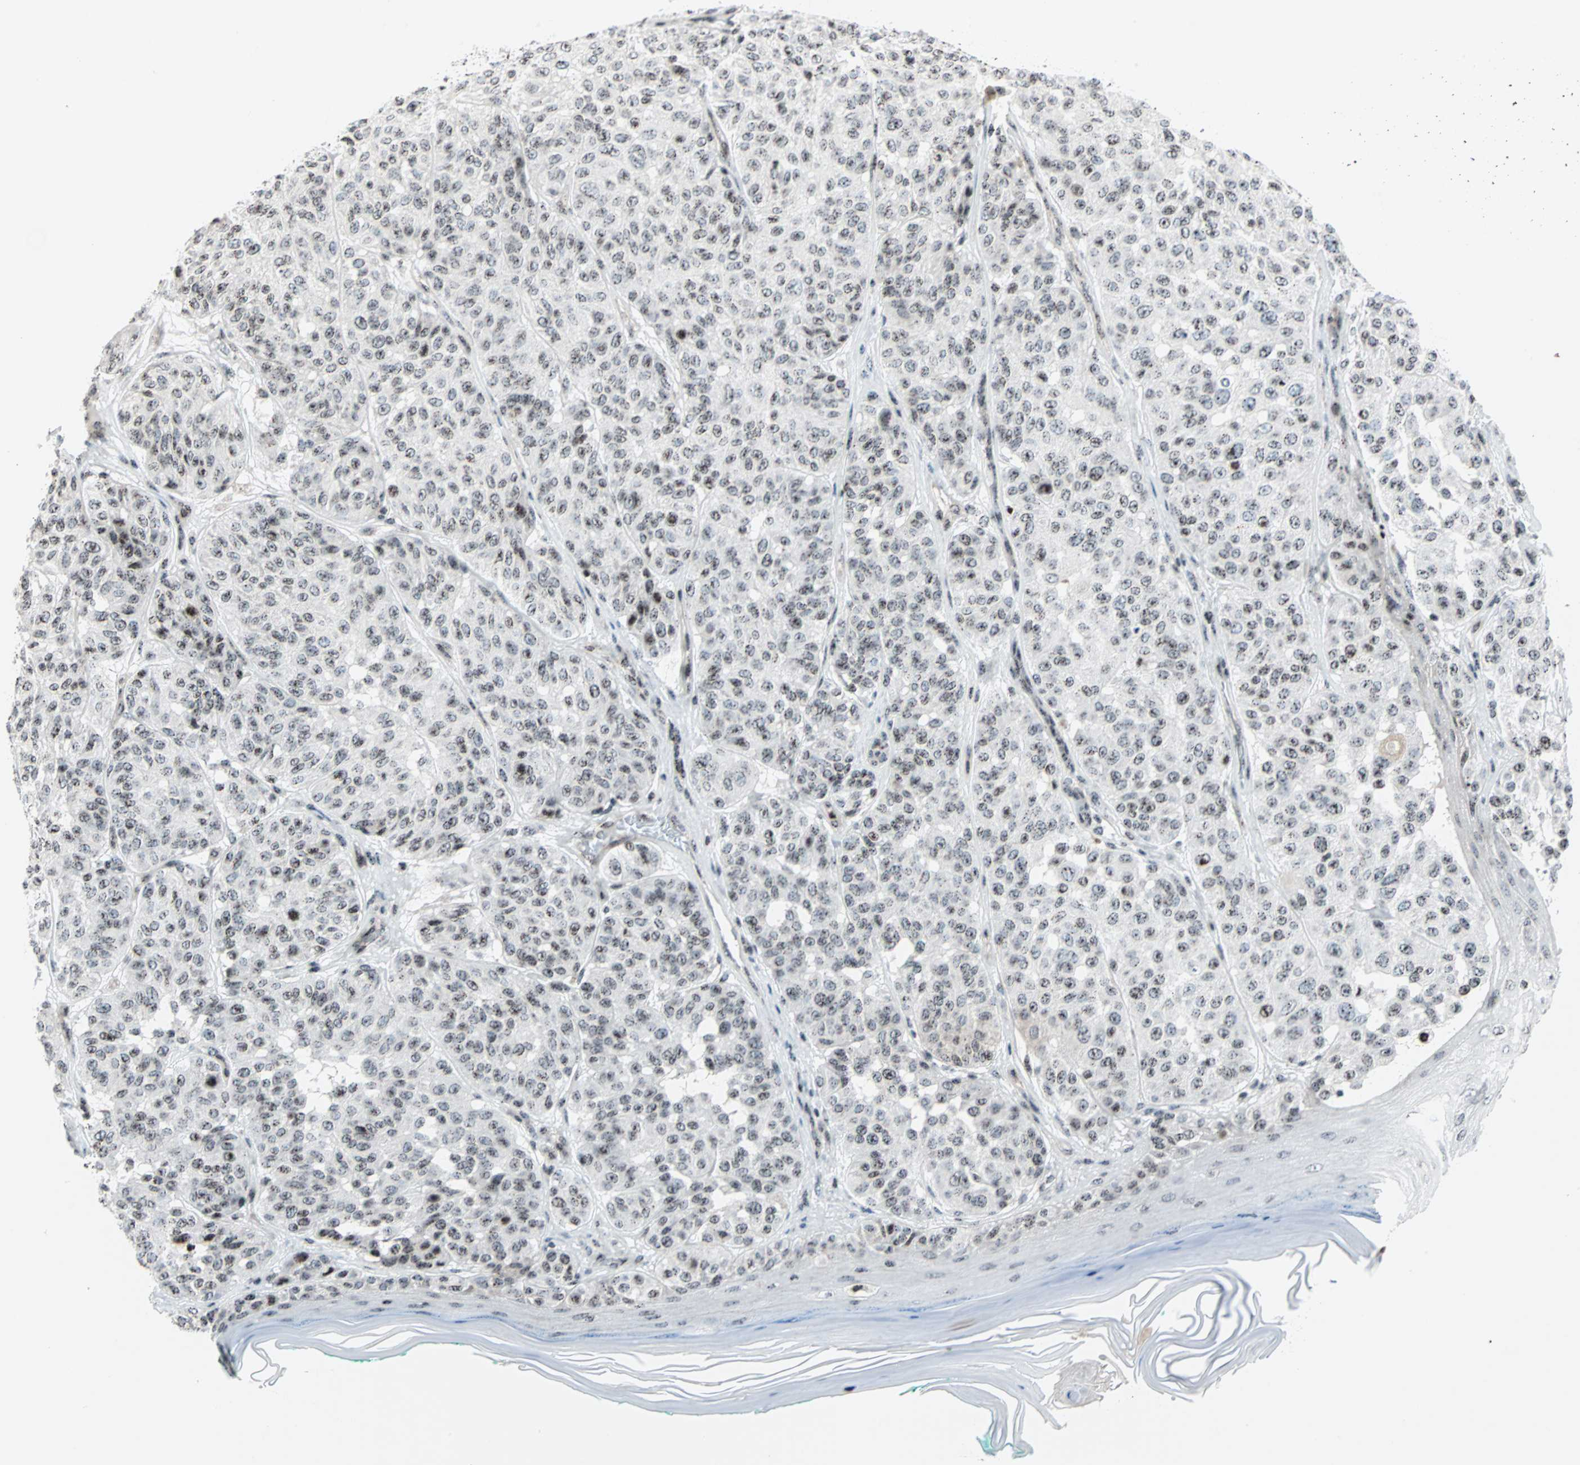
{"staining": {"intensity": "weak", "quantity": "25%-75%", "location": "nuclear"}, "tissue": "melanoma", "cell_type": "Tumor cells", "image_type": "cancer", "snomed": [{"axis": "morphology", "description": "Malignant melanoma, NOS"}, {"axis": "topography", "description": "Skin"}], "caption": "DAB (3,3'-diaminobenzidine) immunohistochemical staining of human malignant melanoma exhibits weak nuclear protein staining in approximately 25%-75% of tumor cells.", "gene": "CENPA", "patient": {"sex": "female", "age": 46}}